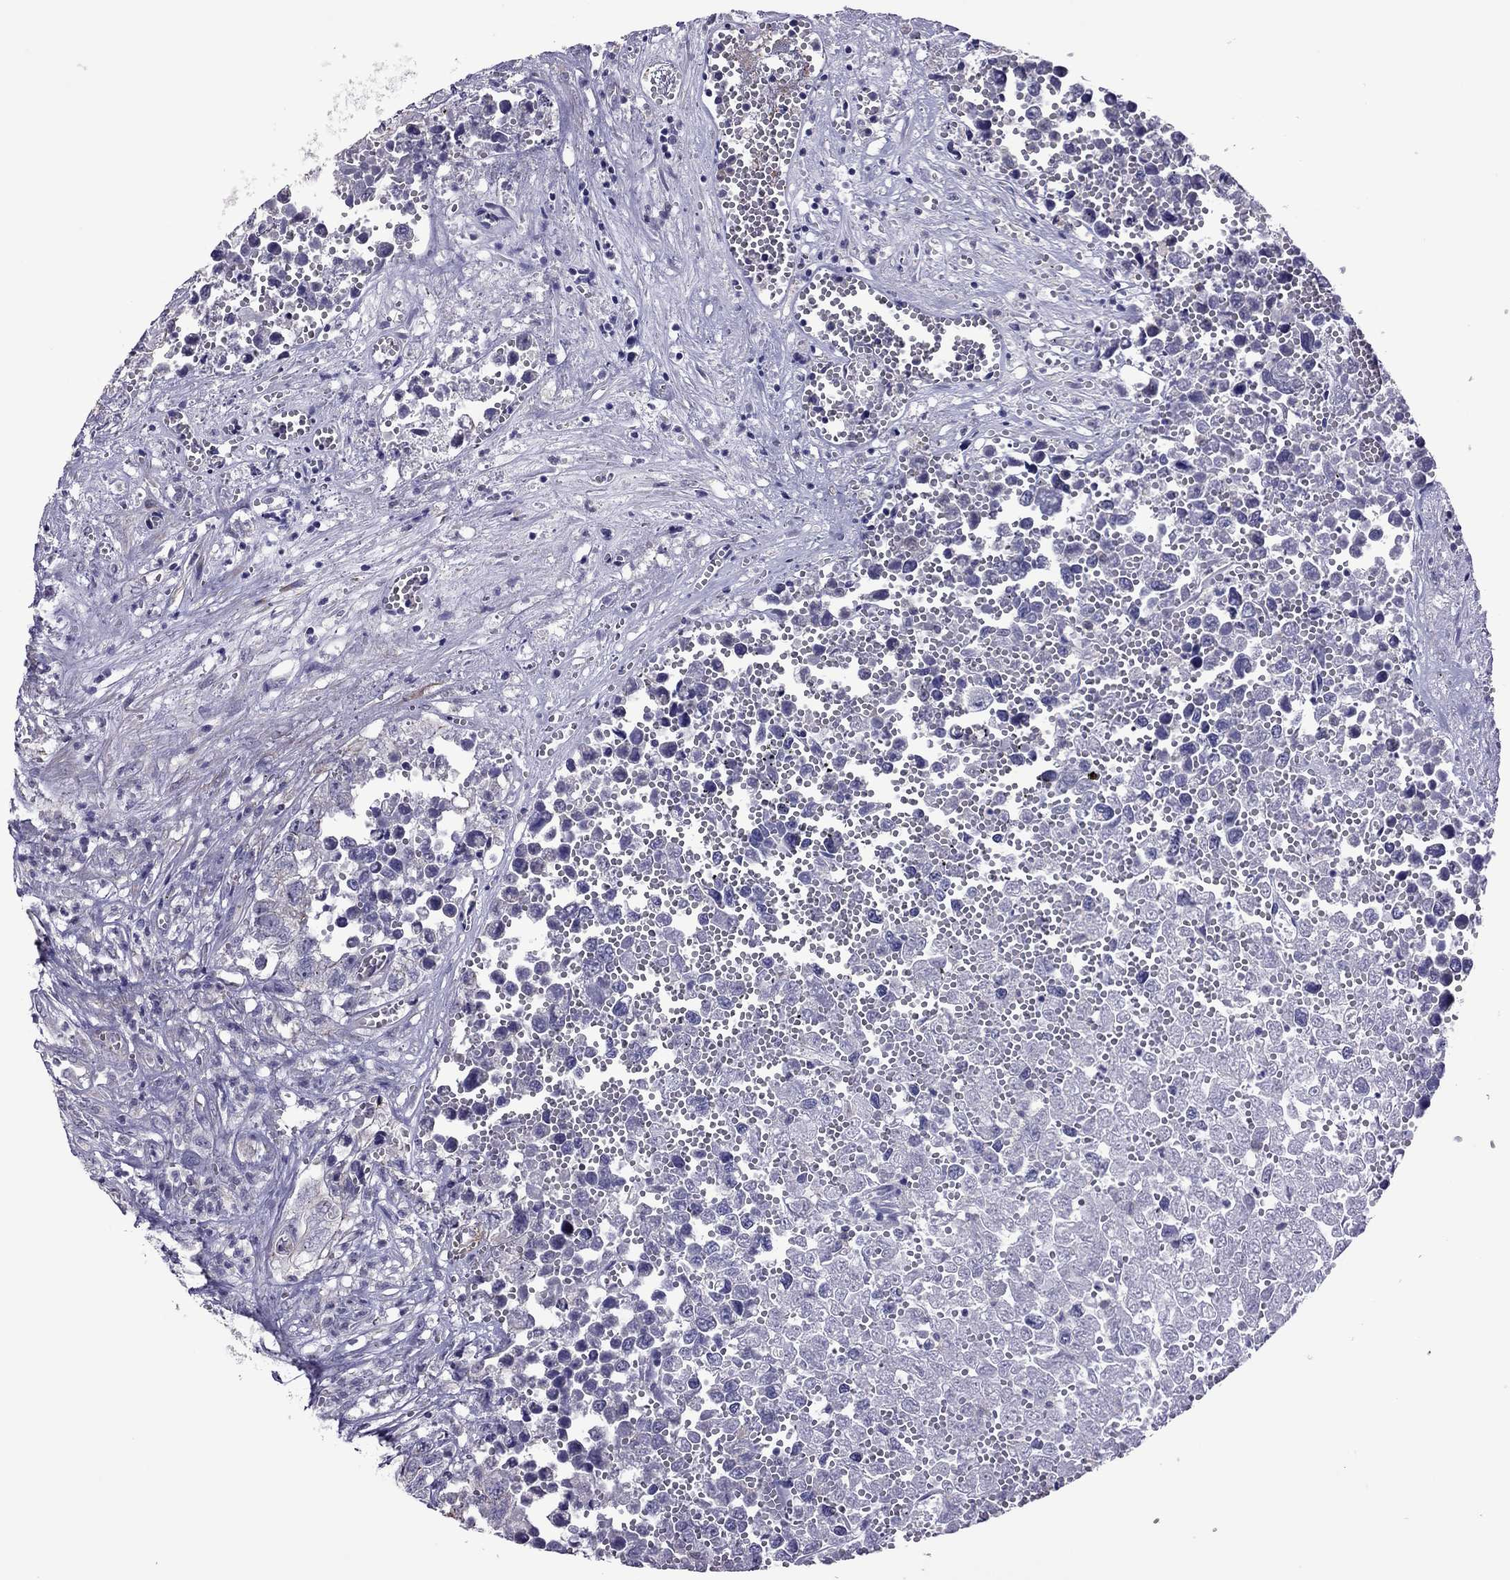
{"staining": {"intensity": "negative", "quantity": "none", "location": "none"}, "tissue": "testis cancer", "cell_type": "Tumor cells", "image_type": "cancer", "snomed": [{"axis": "morphology", "description": "Seminoma, NOS"}, {"axis": "morphology", "description": "Carcinoma, Embryonal, NOS"}, {"axis": "topography", "description": "Testis"}], "caption": "Image shows no protein positivity in tumor cells of testis cancer tissue.", "gene": "SLC16A8", "patient": {"sex": "male", "age": 22}}